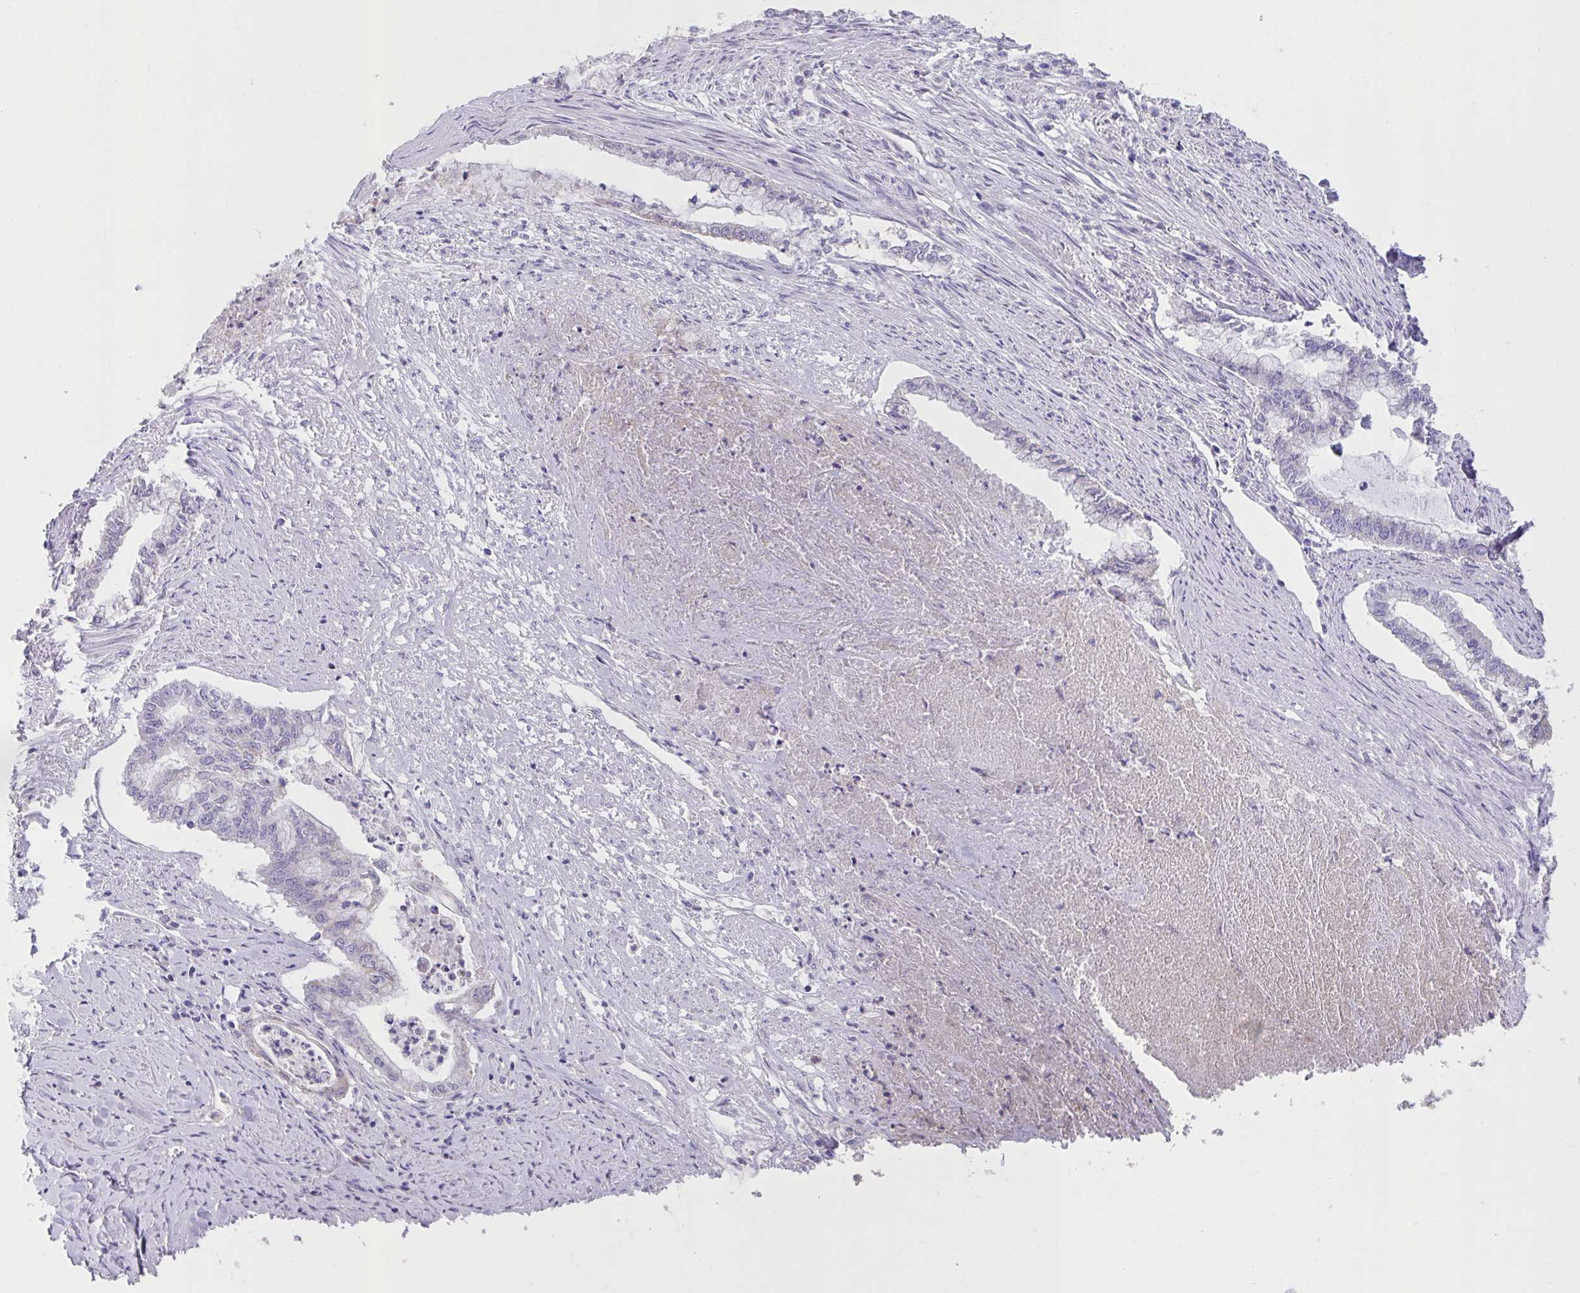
{"staining": {"intensity": "negative", "quantity": "none", "location": "none"}, "tissue": "endometrial cancer", "cell_type": "Tumor cells", "image_type": "cancer", "snomed": [{"axis": "morphology", "description": "Adenocarcinoma, NOS"}, {"axis": "topography", "description": "Endometrium"}], "caption": "Tumor cells are negative for protein expression in human endometrial cancer (adenocarcinoma).", "gene": "CXCR1", "patient": {"sex": "female", "age": 79}}